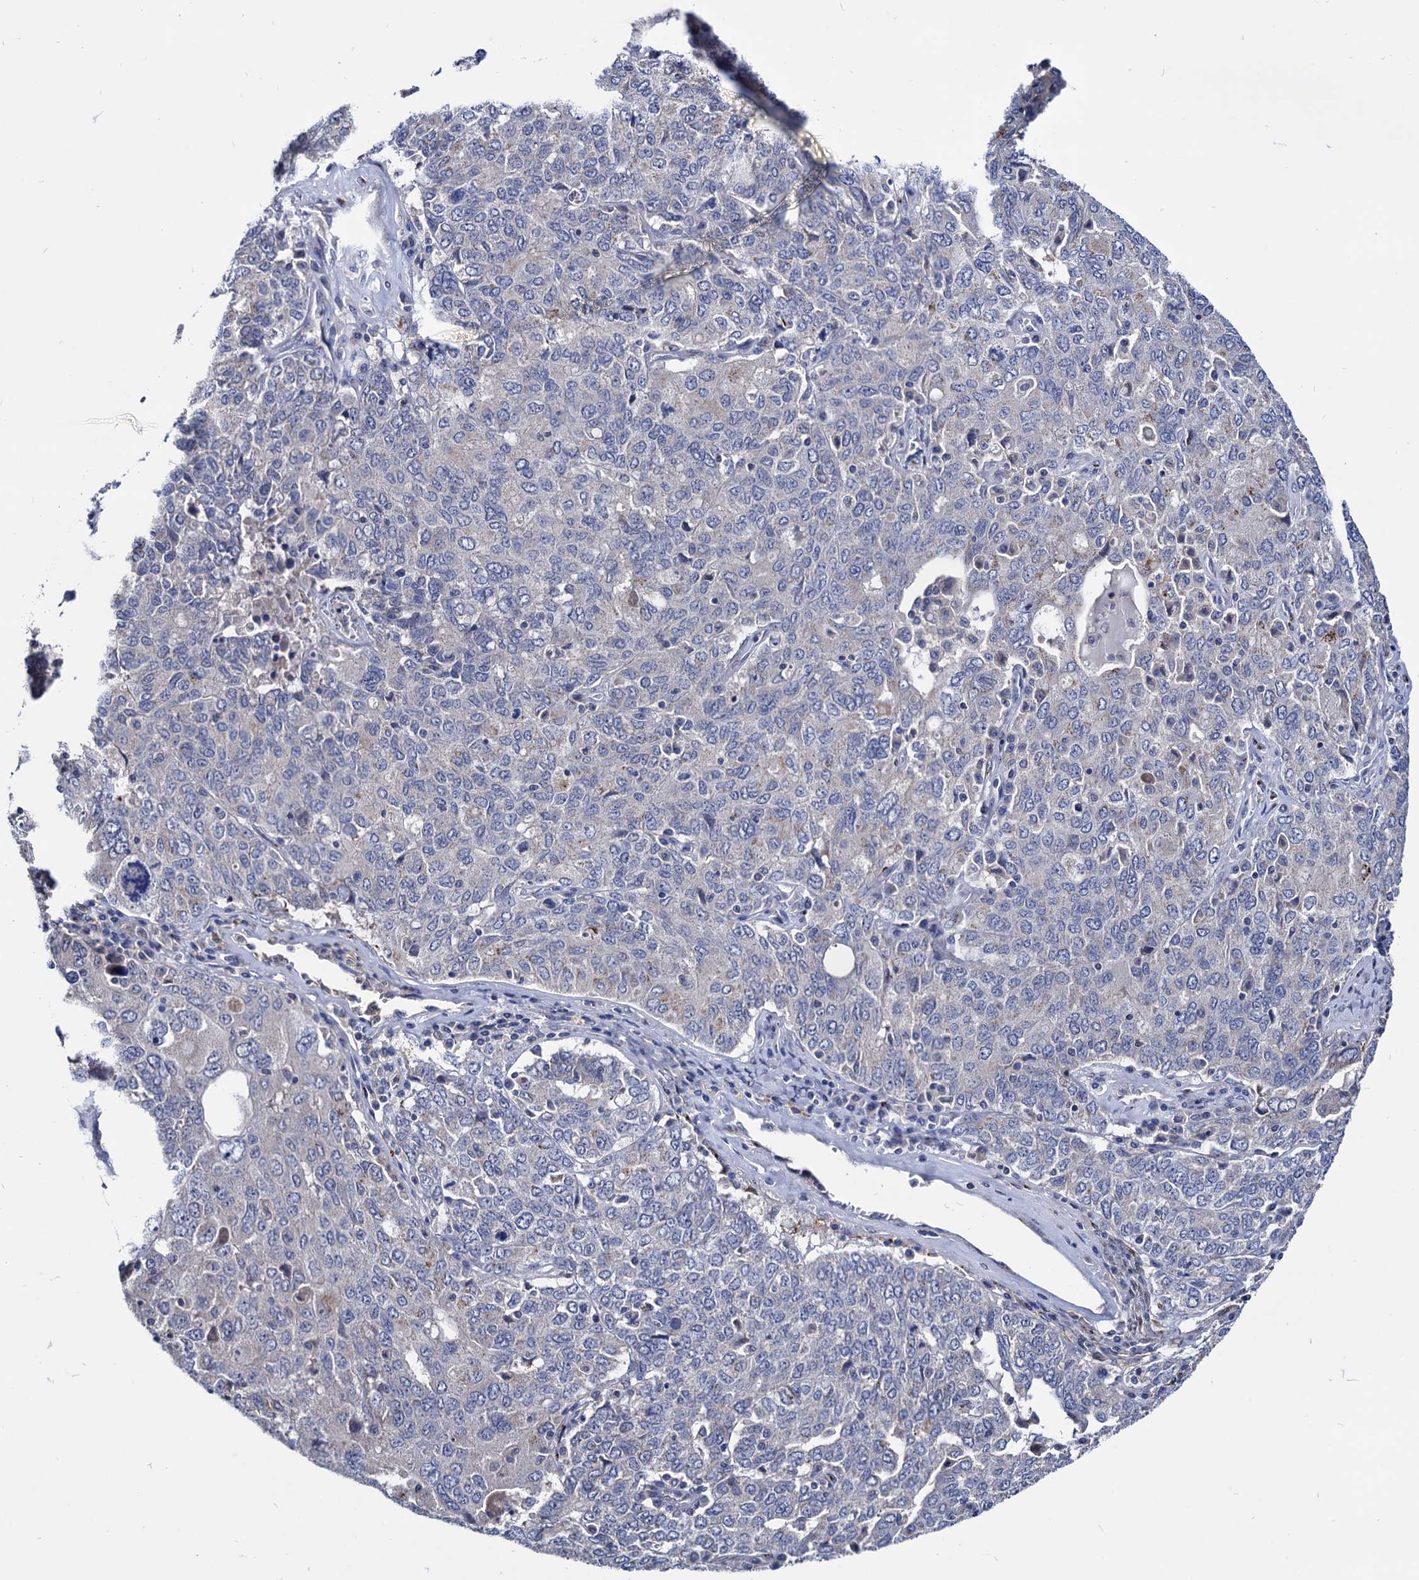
{"staining": {"intensity": "negative", "quantity": "none", "location": "none"}, "tissue": "ovarian cancer", "cell_type": "Tumor cells", "image_type": "cancer", "snomed": [{"axis": "morphology", "description": "Carcinoma, endometroid"}, {"axis": "topography", "description": "Ovary"}], "caption": "The photomicrograph demonstrates no staining of tumor cells in endometroid carcinoma (ovarian). (IHC, brightfield microscopy, high magnification).", "gene": "ESD", "patient": {"sex": "female", "age": 62}}